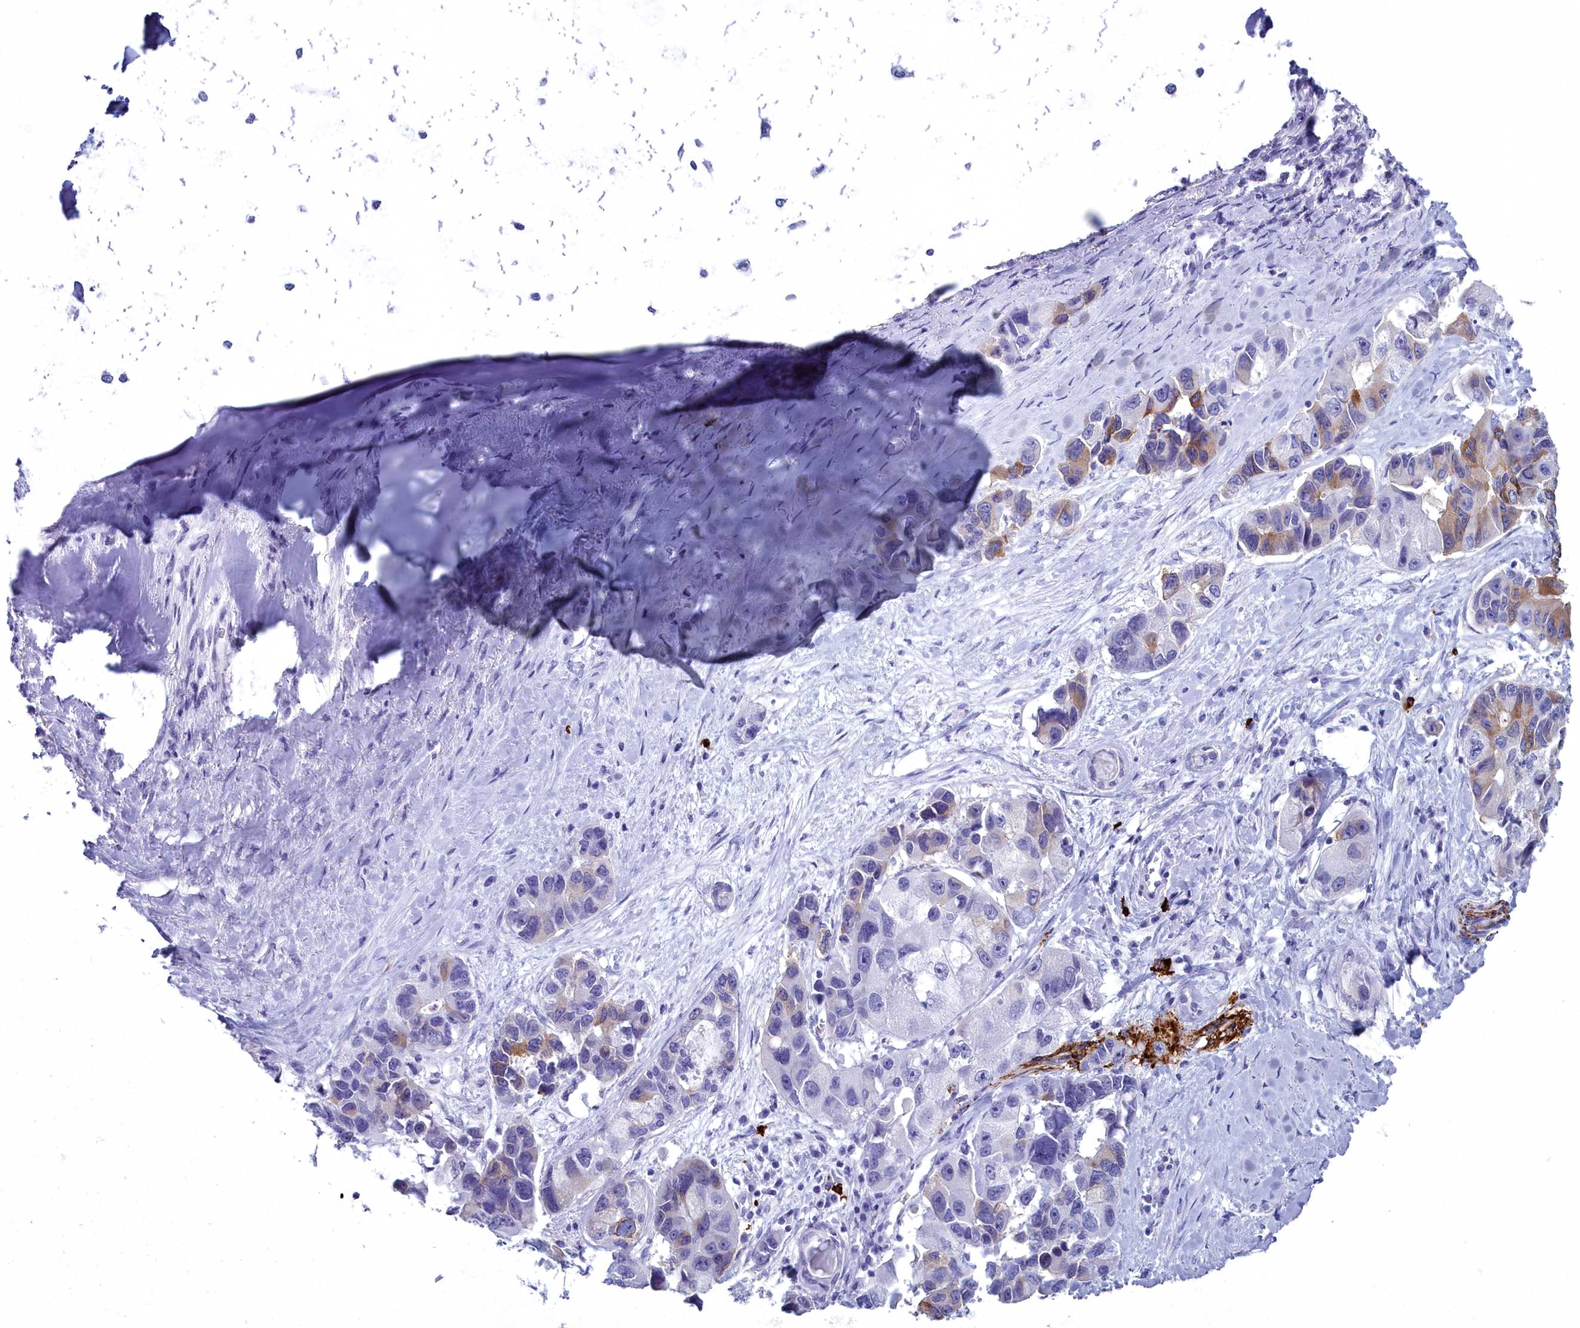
{"staining": {"intensity": "moderate", "quantity": "<25%", "location": "cytoplasmic/membranous"}, "tissue": "lung cancer", "cell_type": "Tumor cells", "image_type": "cancer", "snomed": [{"axis": "morphology", "description": "Adenocarcinoma, NOS"}, {"axis": "topography", "description": "Lung"}], "caption": "An immunohistochemistry histopathology image of tumor tissue is shown. Protein staining in brown highlights moderate cytoplasmic/membranous positivity in lung adenocarcinoma within tumor cells.", "gene": "MAP6", "patient": {"sex": "female", "age": 54}}